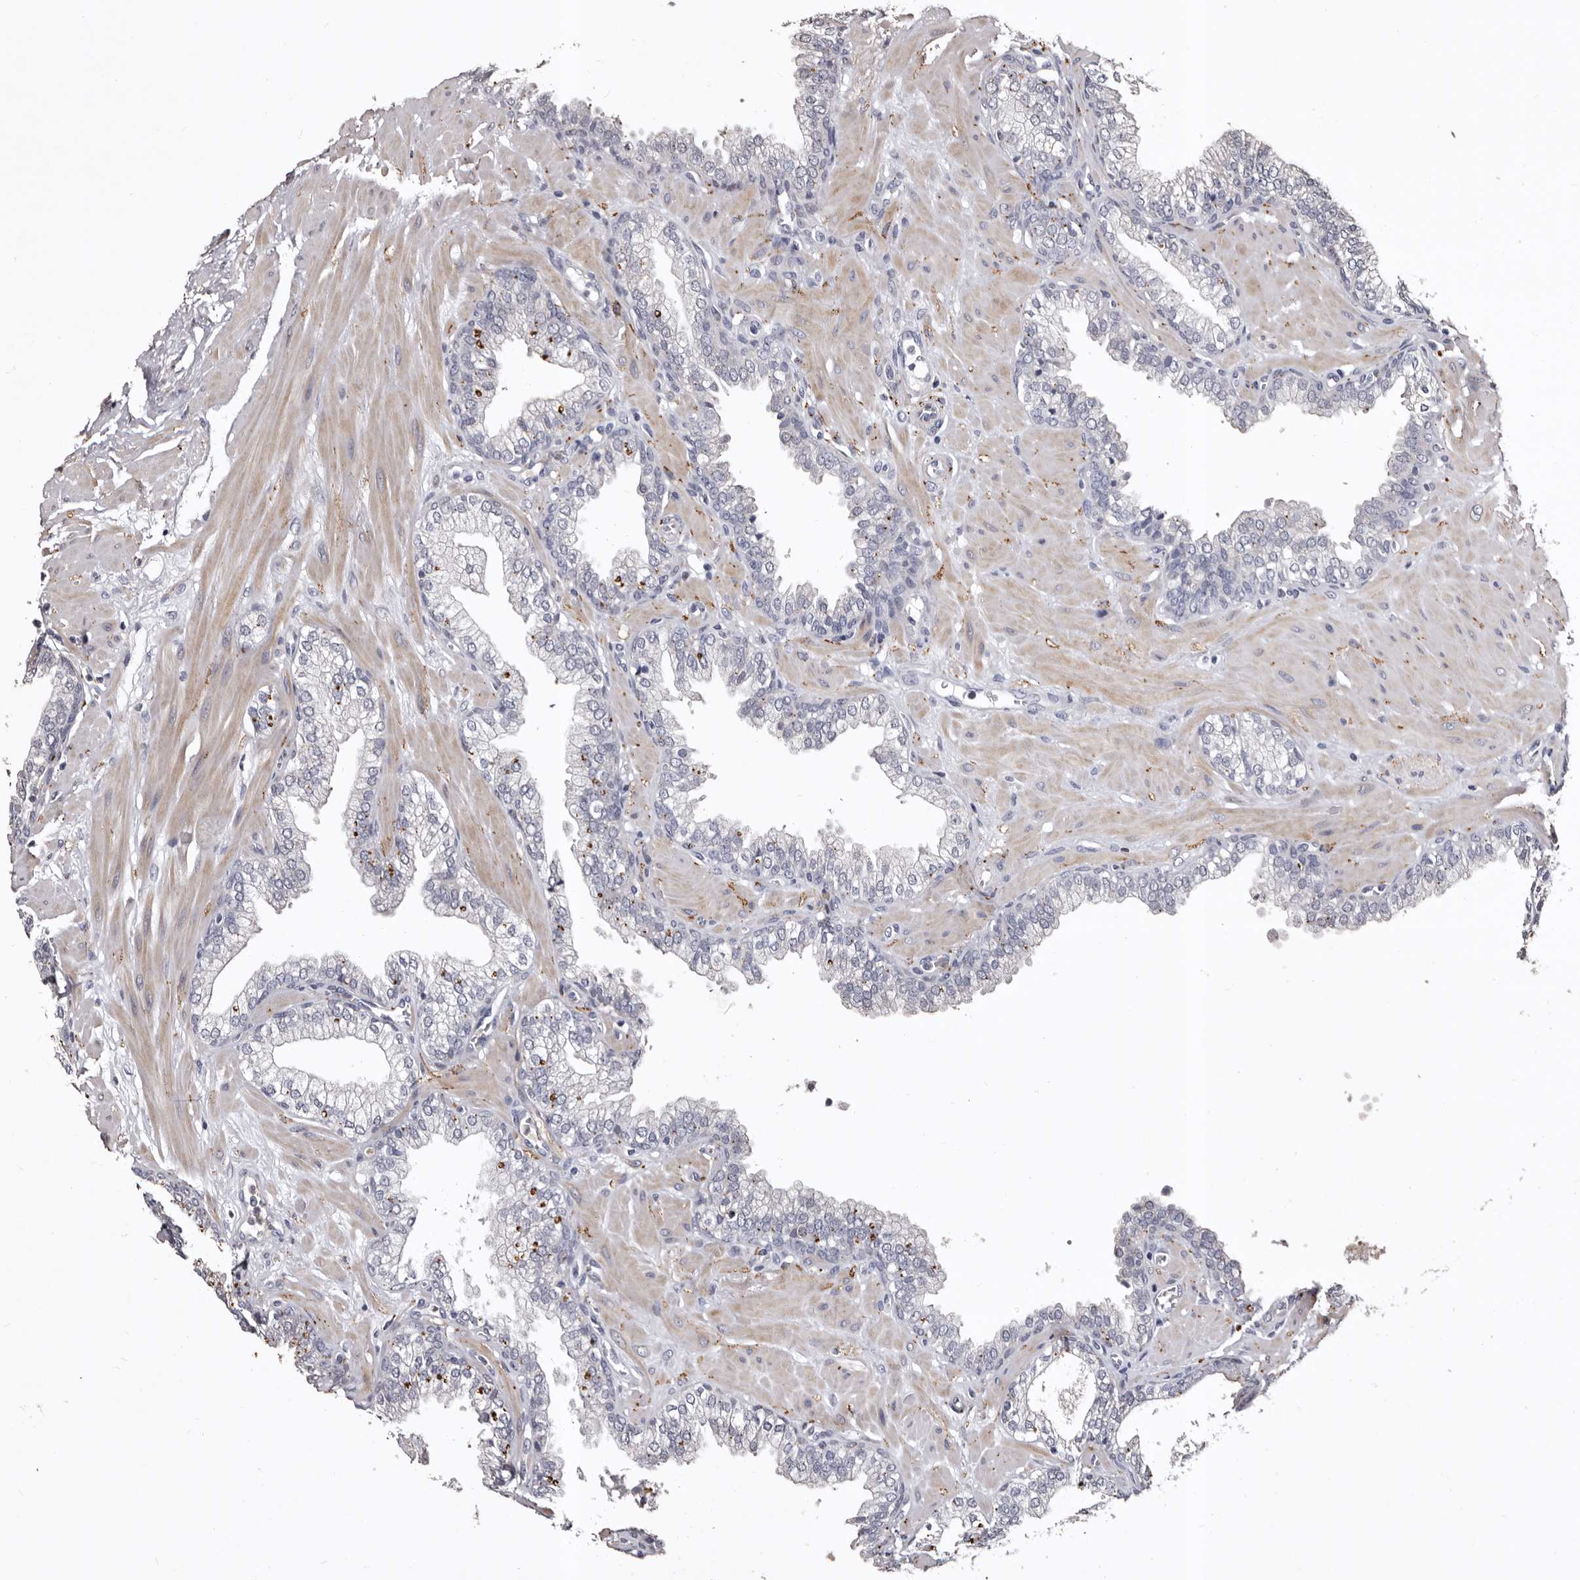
{"staining": {"intensity": "negative", "quantity": "none", "location": "none"}, "tissue": "prostate", "cell_type": "Glandular cells", "image_type": "normal", "snomed": [{"axis": "morphology", "description": "Normal tissue, NOS"}, {"axis": "morphology", "description": "Urothelial carcinoma, Low grade"}, {"axis": "topography", "description": "Urinary bladder"}, {"axis": "topography", "description": "Prostate"}], "caption": "Immunohistochemistry (IHC) photomicrograph of unremarkable prostate: prostate stained with DAB demonstrates no significant protein expression in glandular cells.", "gene": "SLC10A4", "patient": {"sex": "male", "age": 60}}